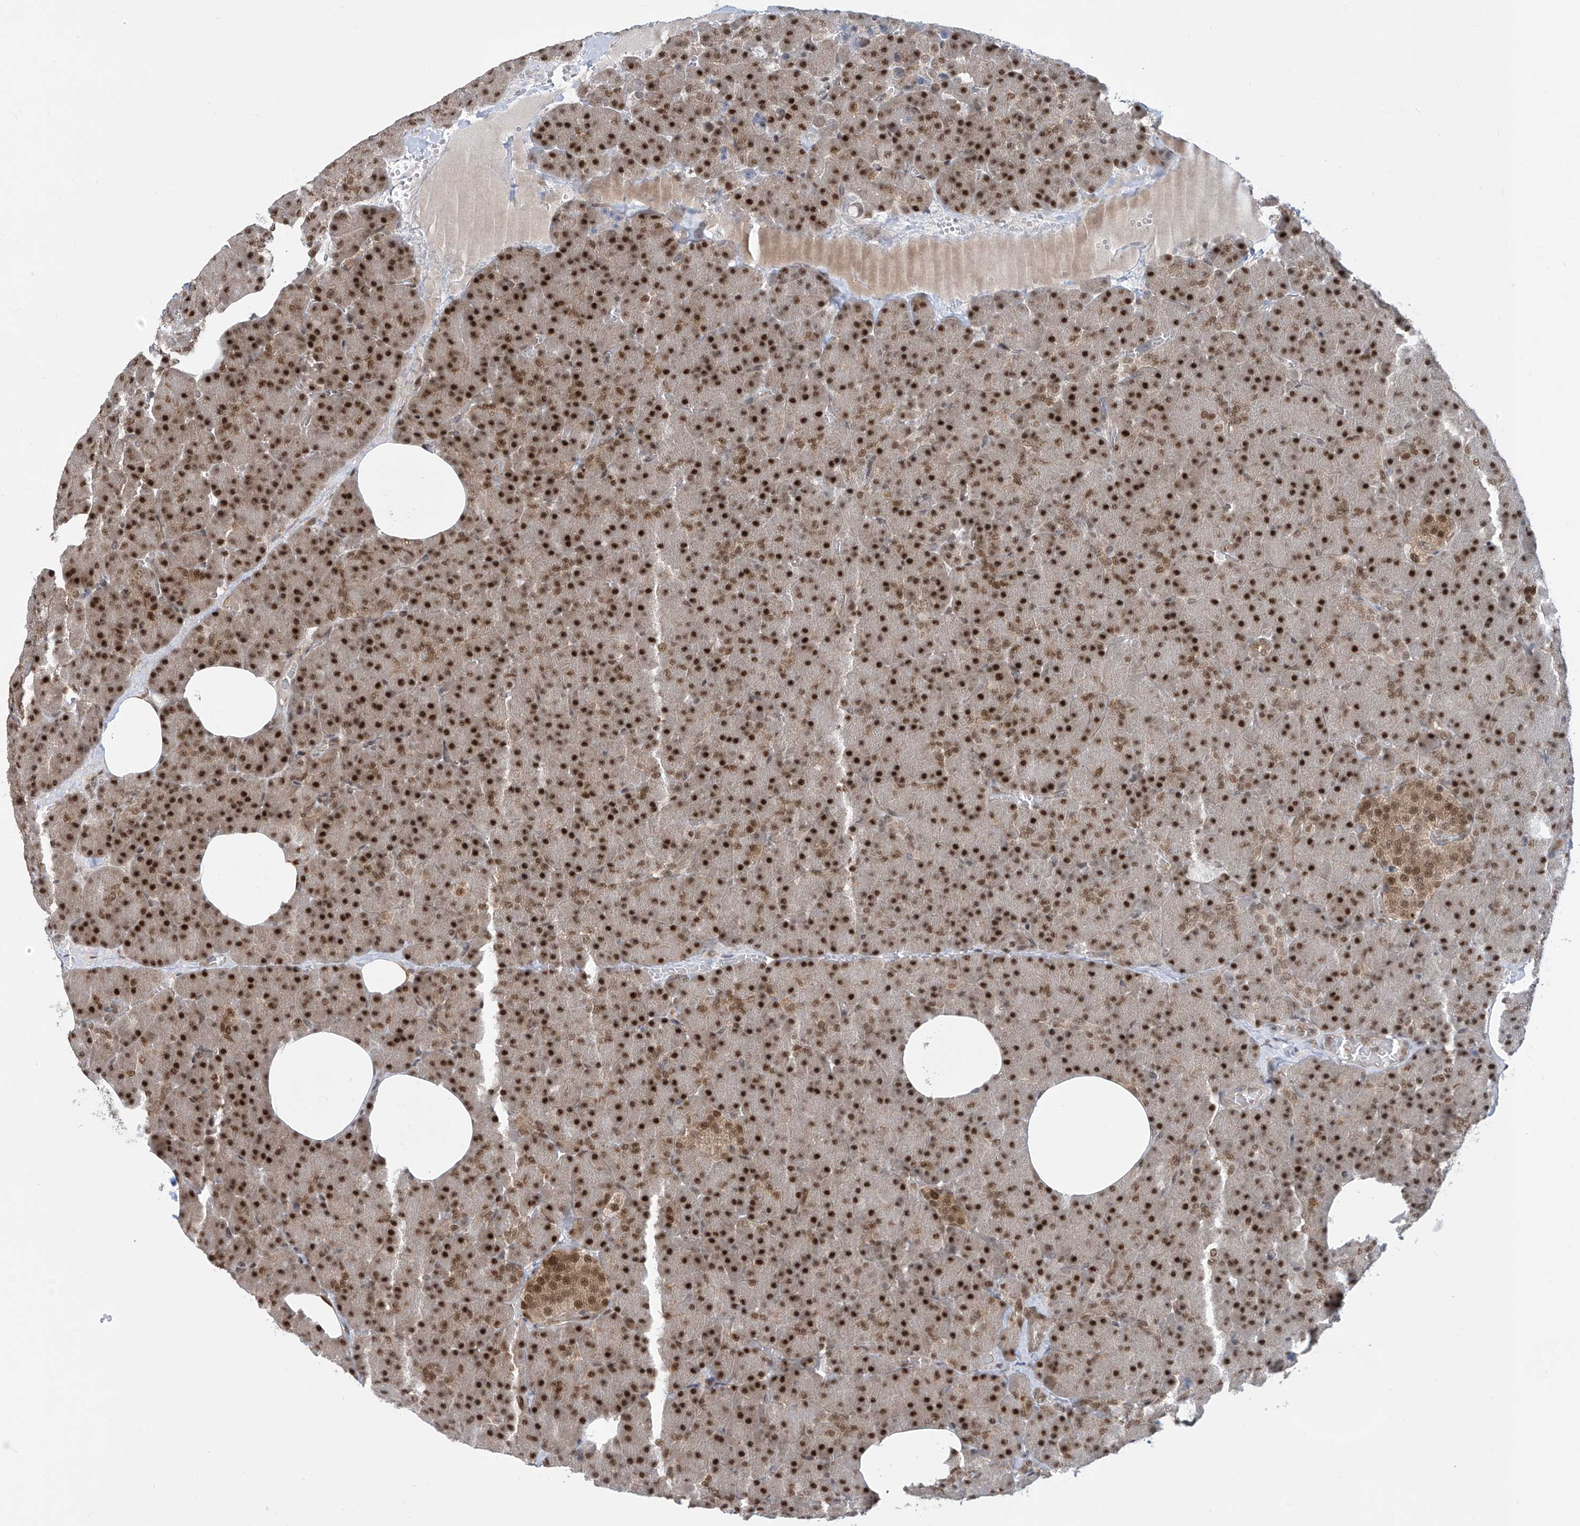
{"staining": {"intensity": "strong", "quantity": ">75%", "location": "nuclear"}, "tissue": "pancreas", "cell_type": "Exocrine glandular cells", "image_type": "normal", "snomed": [{"axis": "morphology", "description": "Normal tissue, NOS"}, {"axis": "morphology", "description": "Carcinoid, malignant, NOS"}, {"axis": "topography", "description": "Pancreas"}], "caption": "Protein staining of unremarkable pancreas exhibits strong nuclear positivity in about >75% of exocrine glandular cells.", "gene": "LAGE3", "patient": {"sex": "female", "age": 35}}